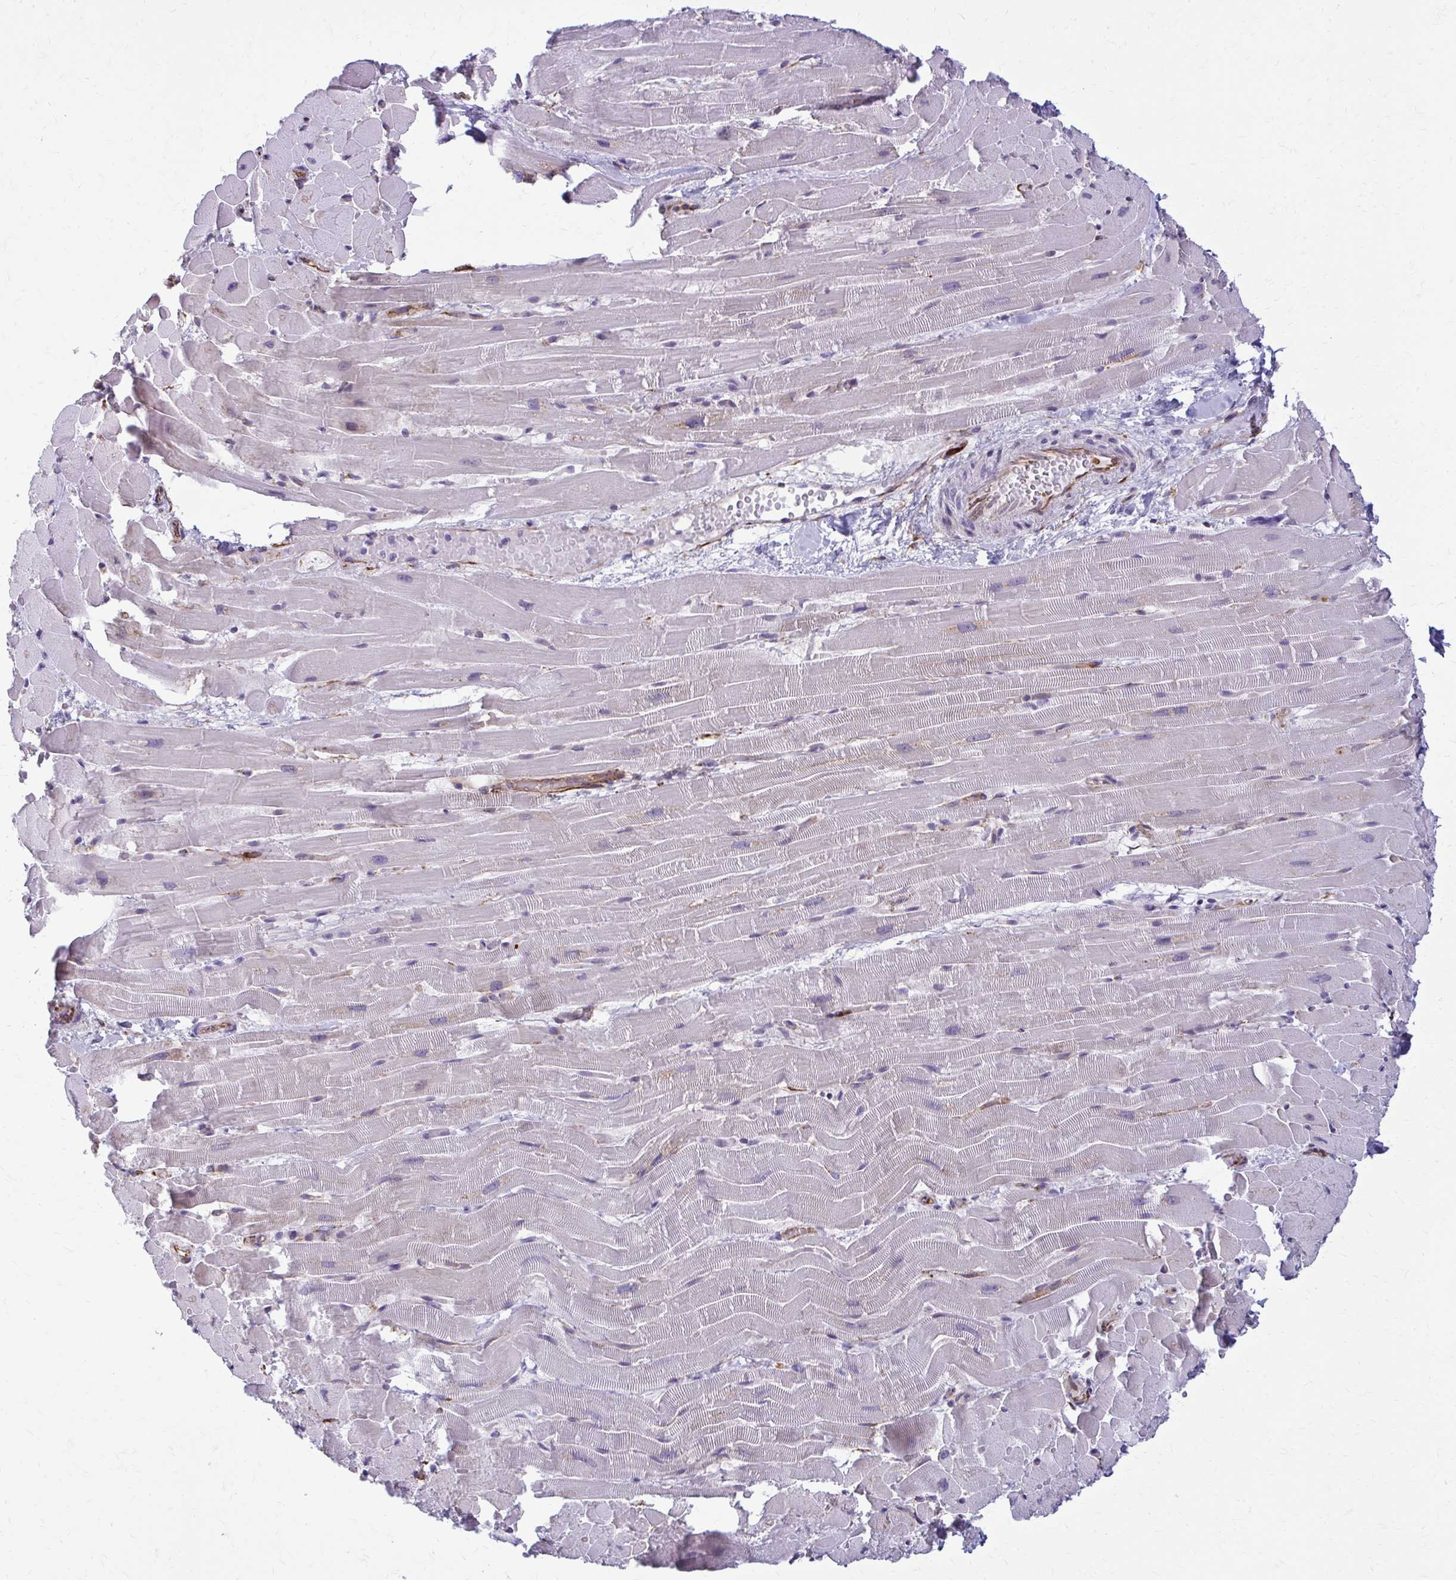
{"staining": {"intensity": "weak", "quantity": "<25%", "location": "cytoplasmic/membranous"}, "tissue": "heart muscle", "cell_type": "Cardiomyocytes", "image_type": "normal", "snomed": [{"axis": "morphology", "description": "Normal tissue, NOS"}, {"axis": "topography", "description": "Heart"}], "caption": "This is an immunohistochemistry histopathology image of unremarkable heart muscle. There is no positivity in cardiomyocytes.", "gene": "DEPP1", "patient": {"sex": "male", "age": 37}}